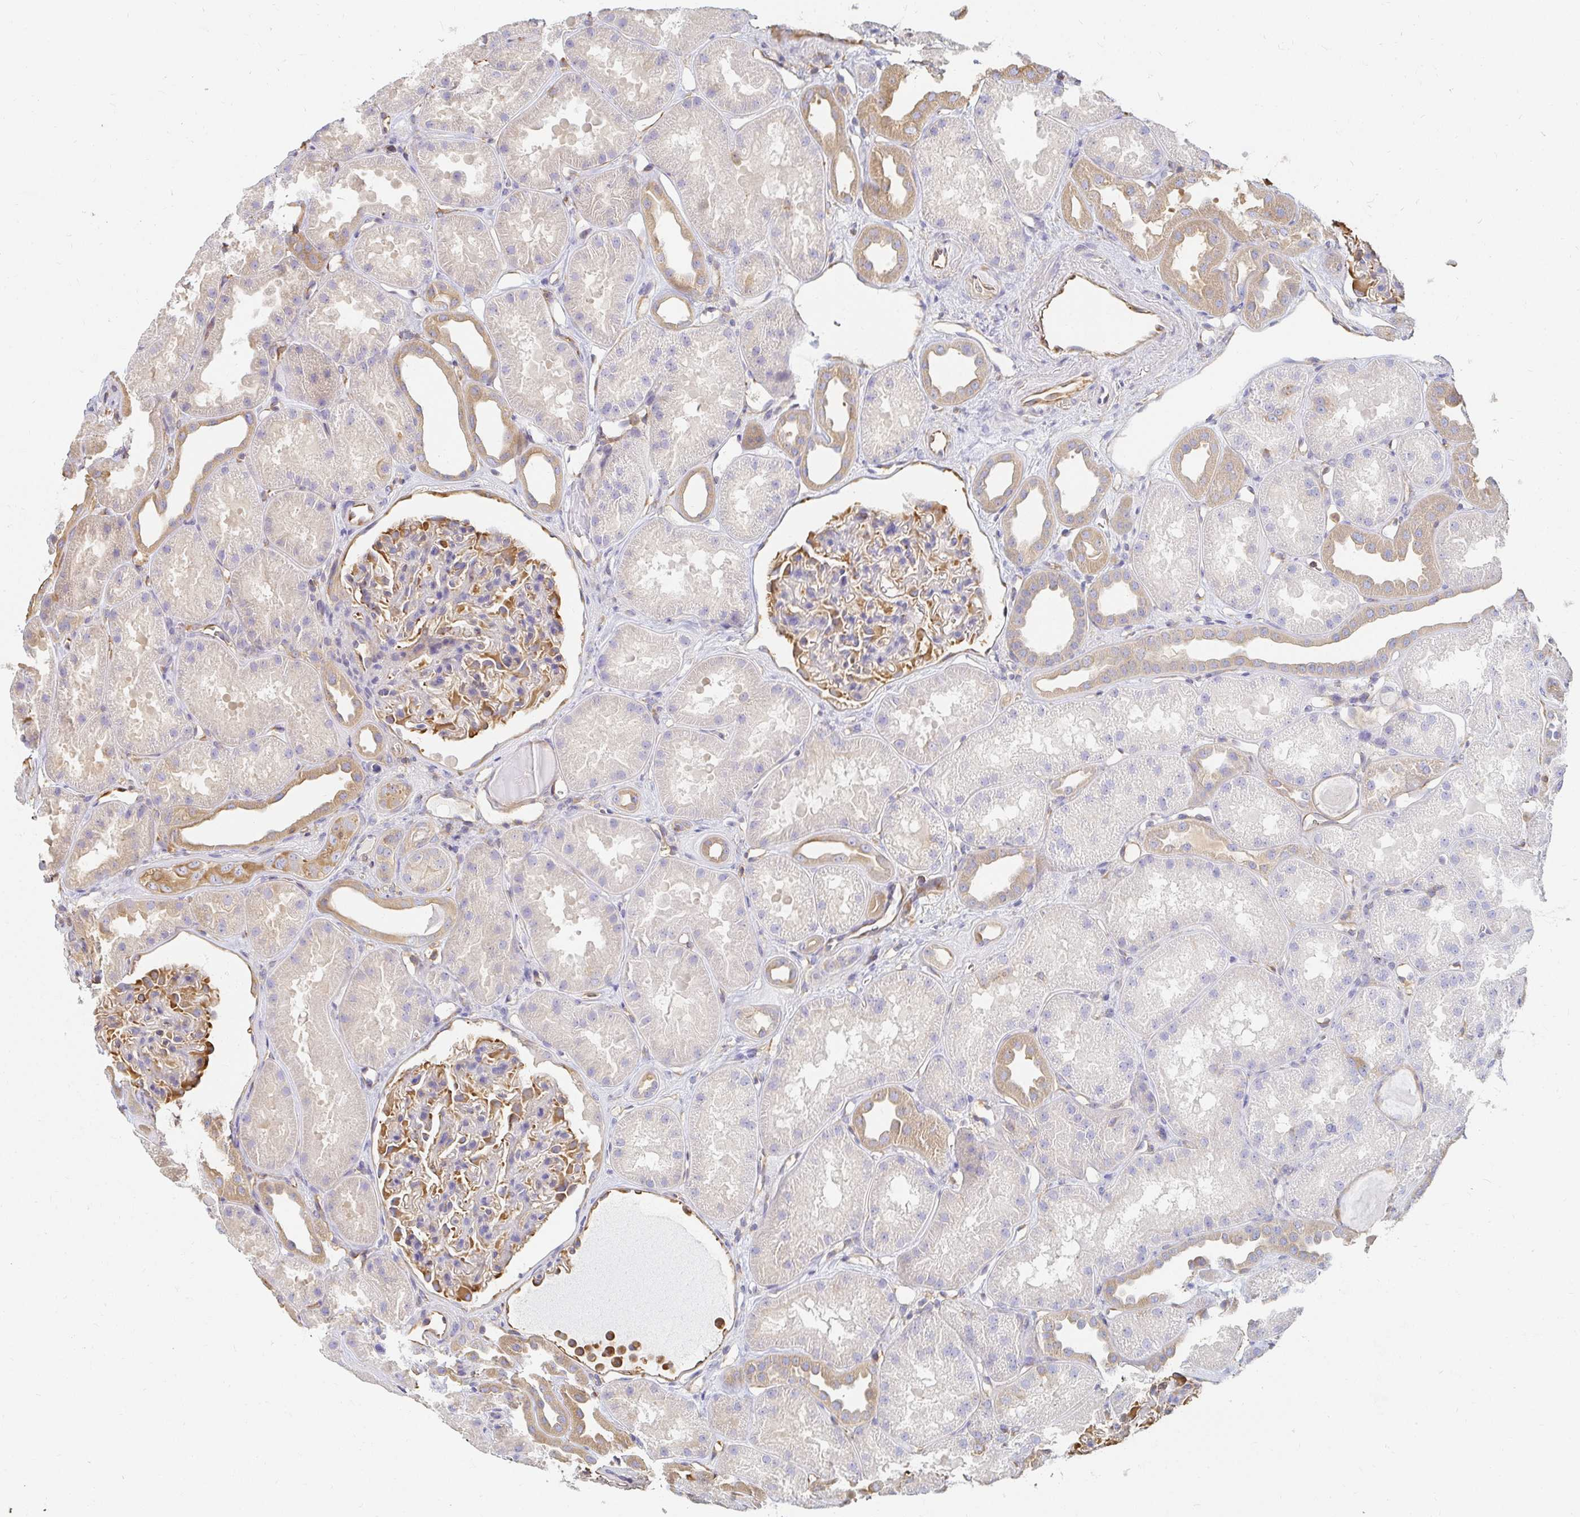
{"staining": {"intensity": "moderate", "quantity": "<25%", "location": "cytoplasmic/membranous"}, "tissue": "kidney", "cell_type": "Cells in glomeruli", "image_type": "normal", "snomed": [{"axis": "morphology", "description": "Normal tissue, NOS"}, {"axis": "topography", "description": "Kidney"}], "caption": "IHC (DAB) staining of benign human kidney reveals moderate cytoplasmic/membranous protein positivity in about <25% of cells in glomeruli. The staining was performed using DAB, with brown indicating positive protein expression. Nuclei are stained blue with hematoxylin.", "gene": "TSPAN19", "patient": {"sex": "male", "age": 61}}